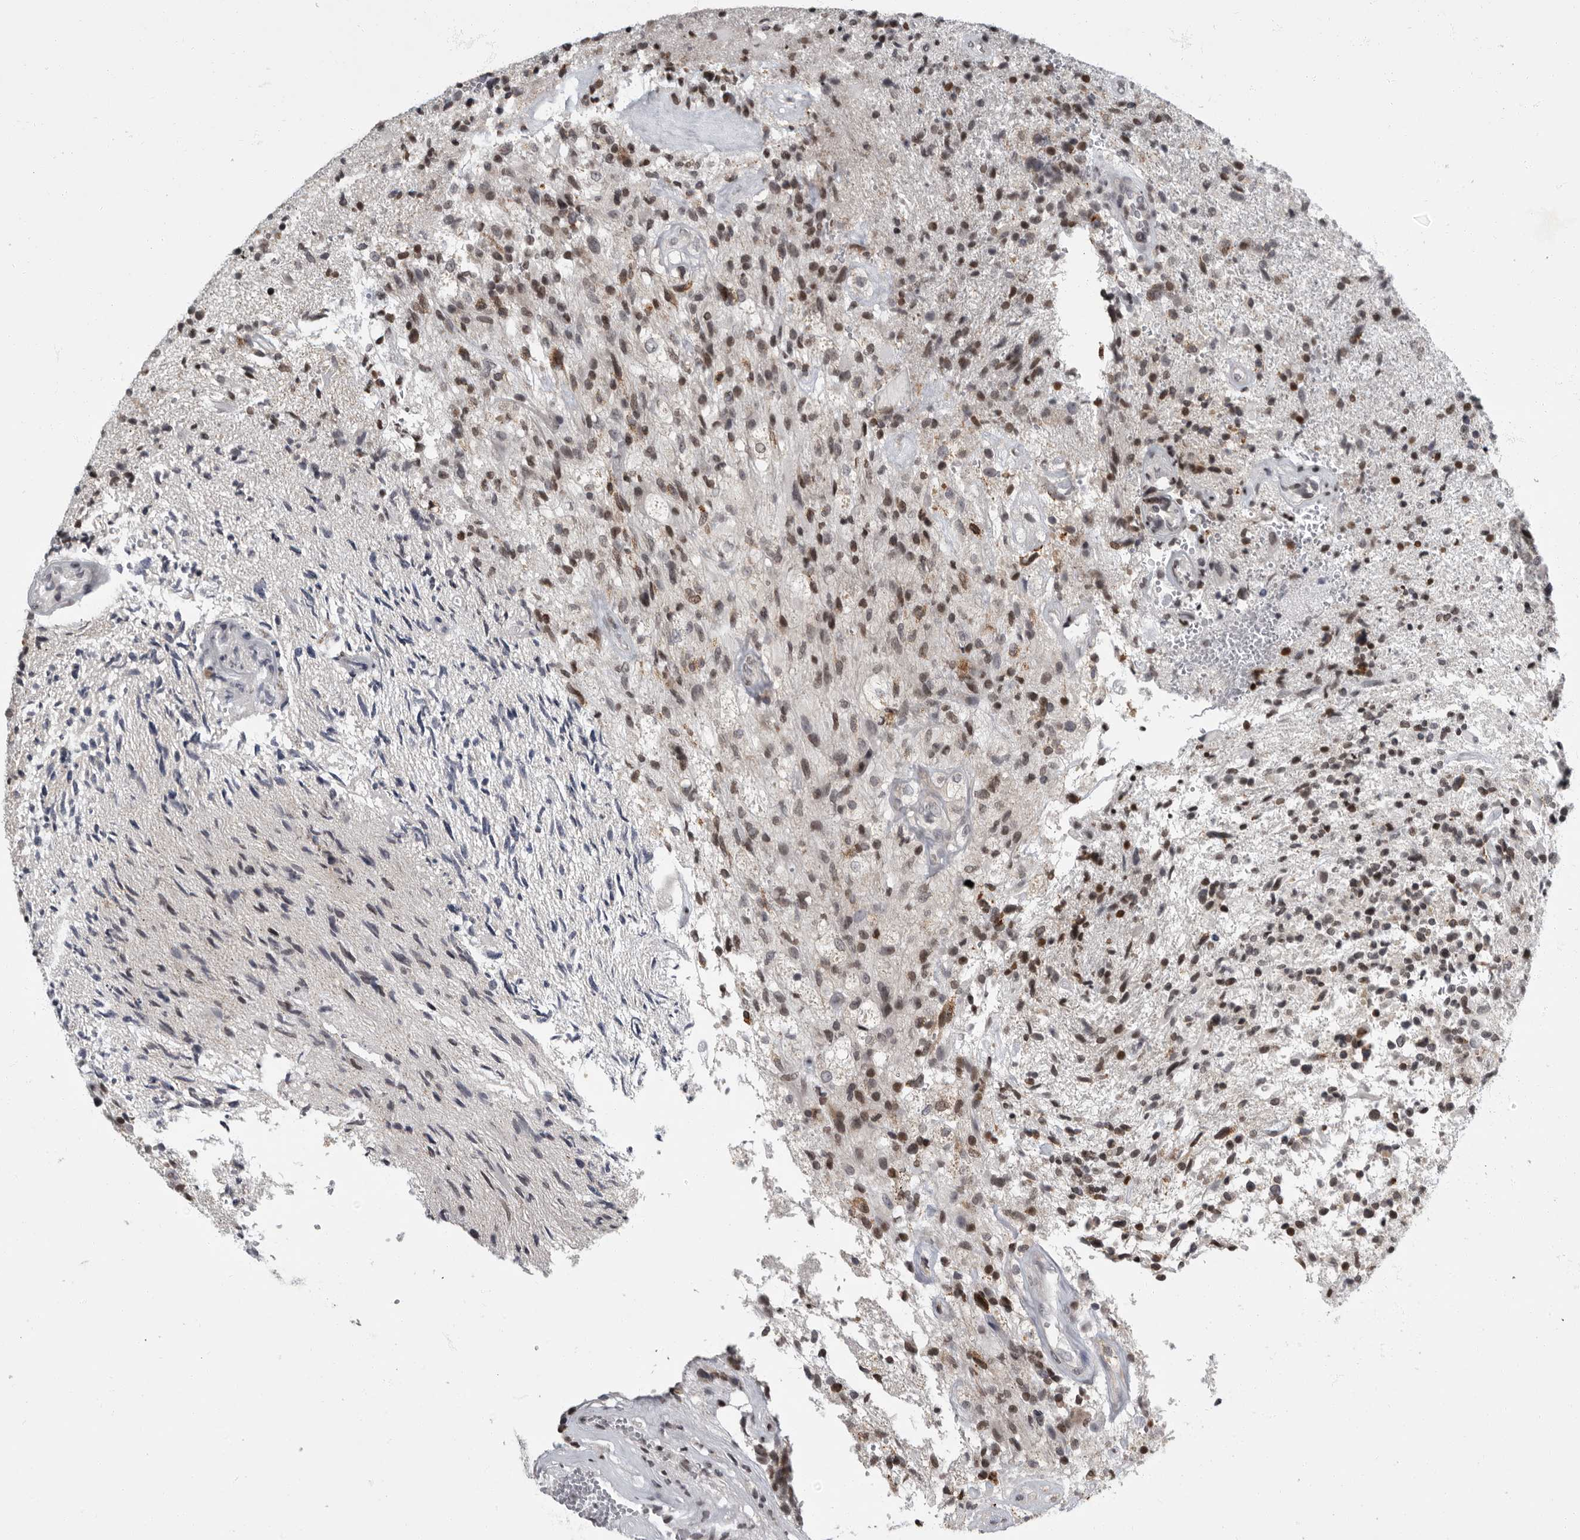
{"staining": {"intensity": "moderate", "quantity": ">75%", "location": "nuclear"}, "tissue": "glioma", "cell_type": "Tumor cells", "image_type": "cancer", "snomed": [{"axis": "morphology", "description": "Glioma, malignant, High grade"}, {"axis": "topography", "description": "Brain"}], "caption": "Immunohistochemical staining of malignant glioma (high-grade) demonstrates medium levels of moderate nuclear positivity in approximately >75% of tumor cells. The protein of interest is stained brown, and the nuclei are stained in blue (DAB IHC with brightfield microscopy, high magnification).", "gene": "EVI5", "patient": {"sex": "male", "age": 72}}